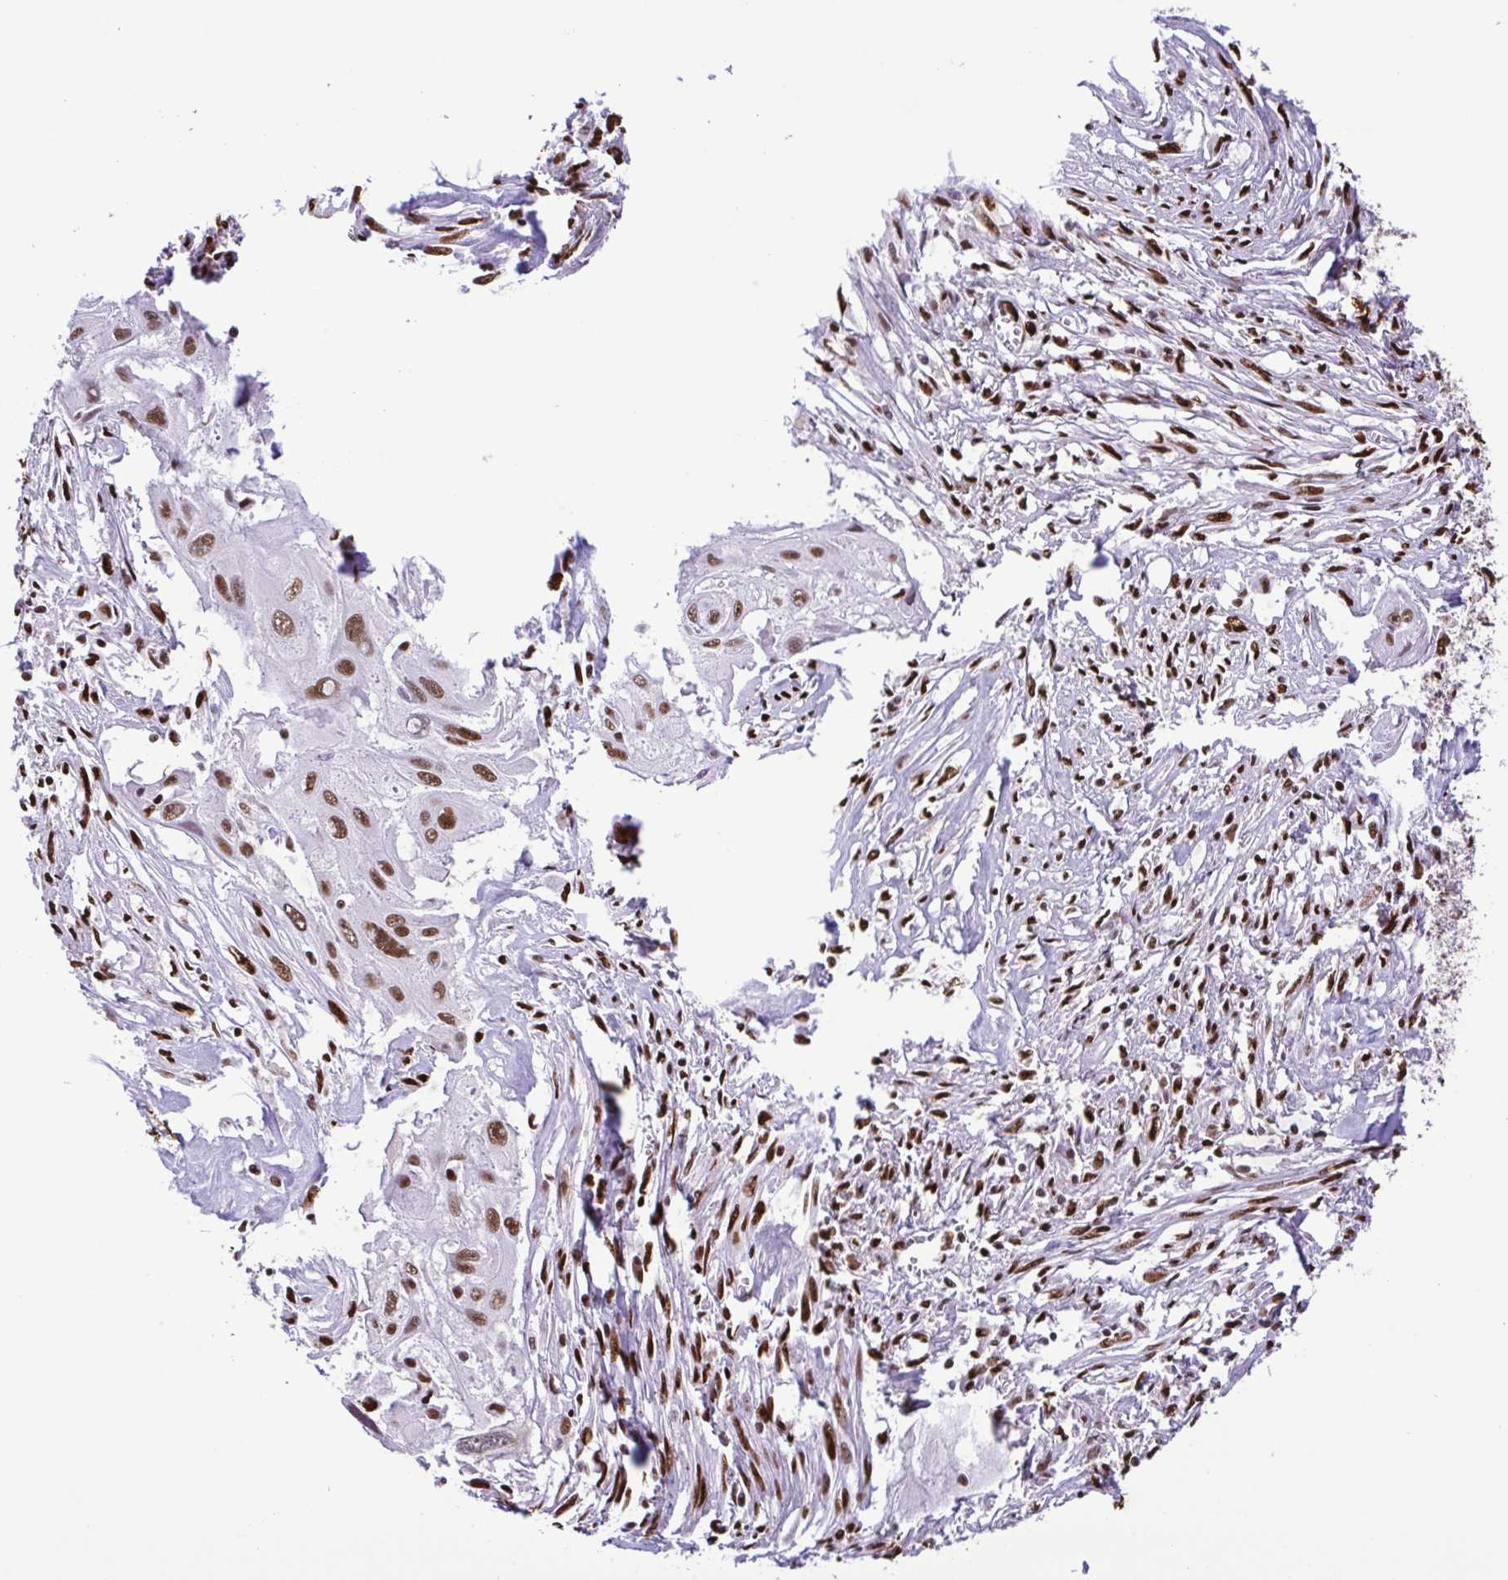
{"staining": {"intensity": "moderate", "quantity": ">75%", "location": "nuclear"}, "tissue": "cervical cancer", "cell_type": "Tumor cells", "image_type": "cancer", "snomed": [{"axis": "morphology", "description": "Squamous cell carcinoma, NOS"}, {"axis": "topography", "description": "Cervix"}], "caption": "DAB immunohistochemical staining of human cervical cancer displays moderate nuclear protein staining in approximately >75% of tumor cells.", "gene": "TRIM28", "patient": {"sex": "female", "age": 49}}